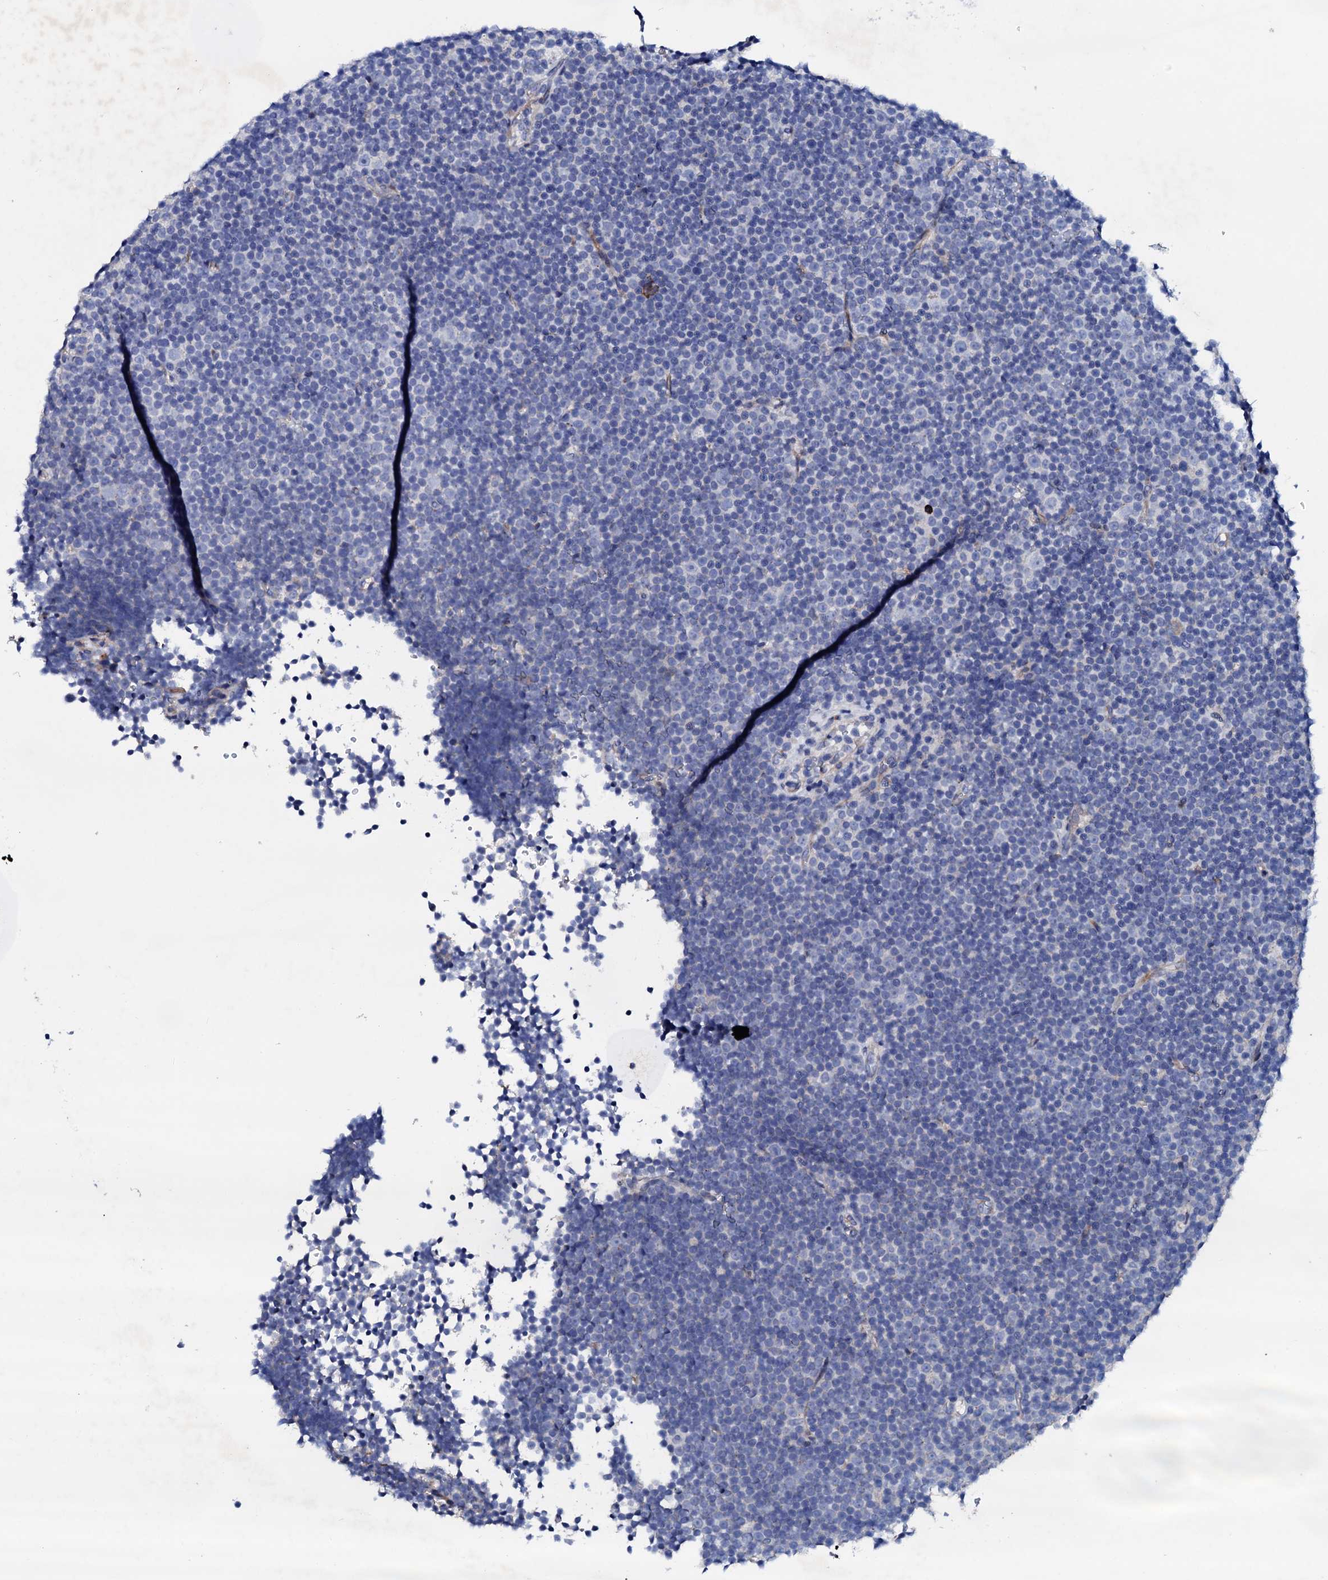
{"staining": {"intensity": "negative", "quantity": "none", "location": "none"}, "tissue": "lymphoma", "cell_type": "Tumor cells", "image_type": "cancer", "snomed": [{"axis": "morphology", "description": "Malignant lymphoma, non-Hodgkin's type, Low grade"}, {"axis": "topography", "description": "Lymph node"}], "caption": "DAB immunohistochemical staining of human low-grade malignant lymphoma, non-Hodgkin's type displays no significant staining in tumor cells.", "gene": "TRDN", "patient": {"sex": "female", "age": 67}}